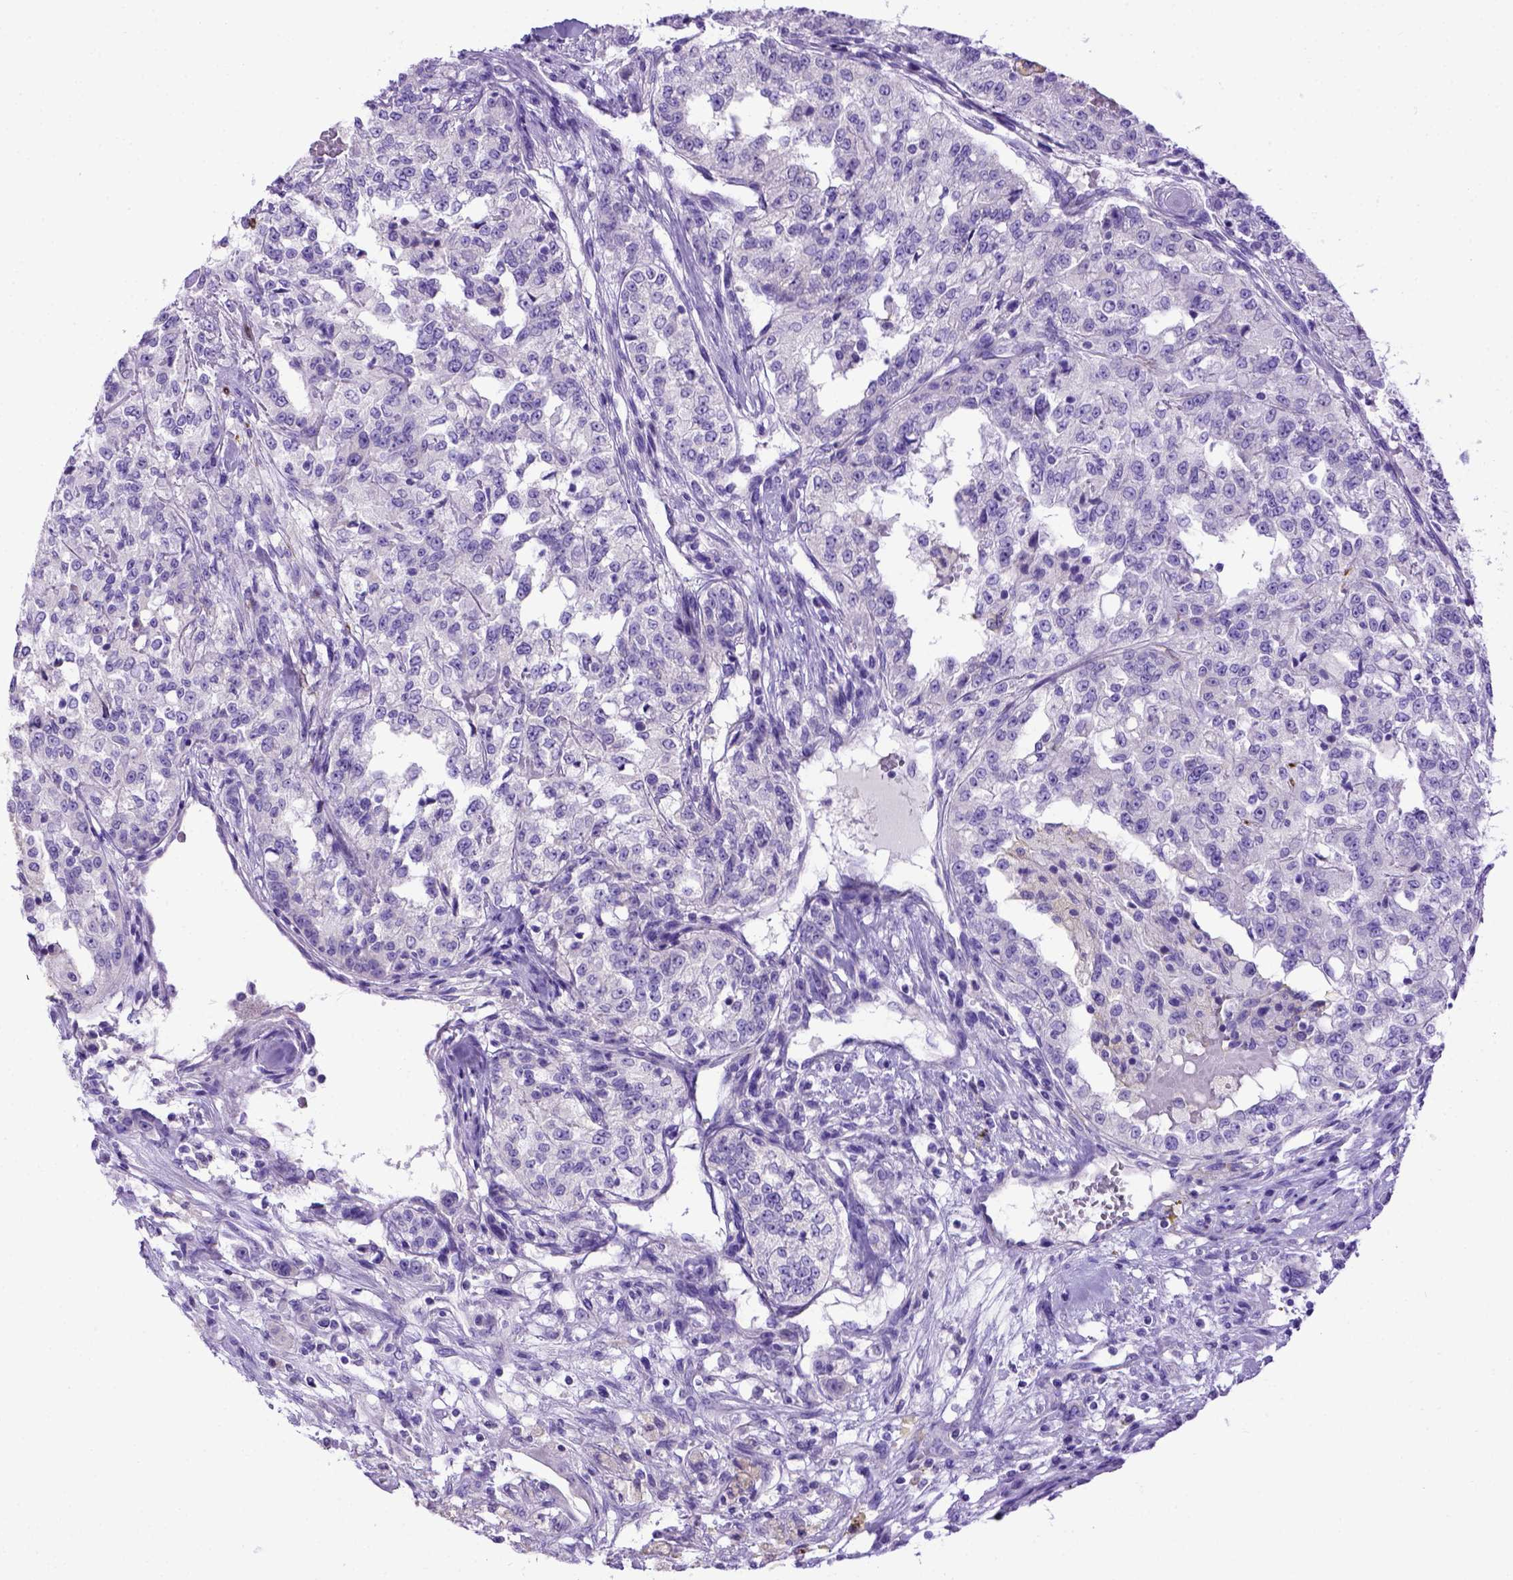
{"staining": {"intensity": "negative", "quantity": "none", "location": "none"}, "tissue": "renal cancer", "cell_type": "Tumor cells", "image_type": "cancer", "snomed": [{"axis": "morphology", "description": "Adenocarcinoma, NOS"}, {"axis": "topography", "description": "Kidney"}], "caption": "Histopathology image shows no protein expression in tumor cells of adenocarcinoma (renal) tissue.", "gene": "PTGES", "patient": {"sex": "female", "age": 63}}